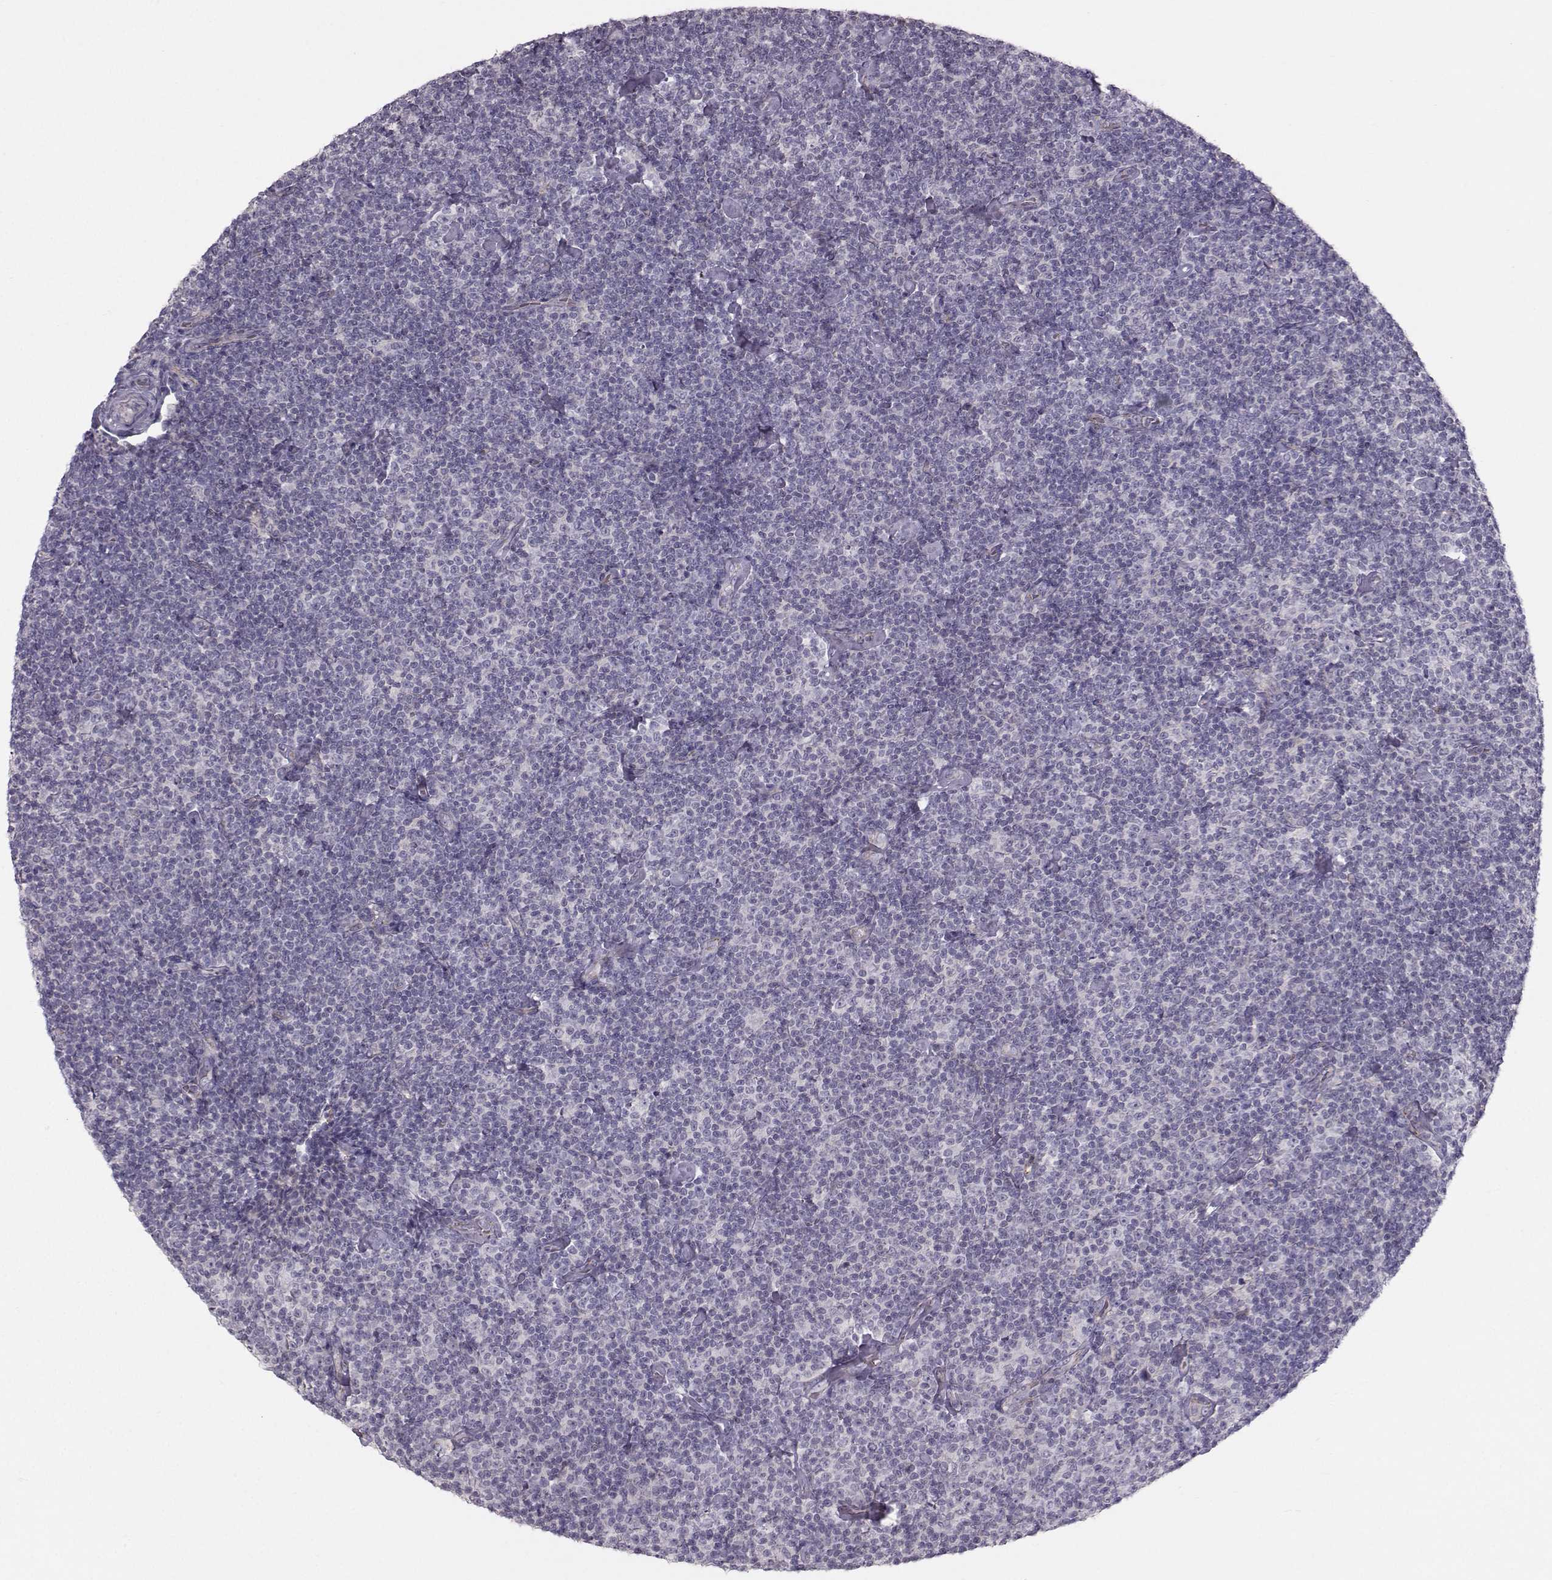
{"staining": {"intensity": "negative", "quantity": "none", "location": "none"}, "tissue": "lymphoma", "cell_type": "Tumor cells", "image_type": "cancer", "snomed": [{"axis": "morphology", "description": "Malignant lymphoma, non-Hodgkin's type, Low grade"}, {"axis": "topography", "description": "Lymph node"}], "caption": "Lymphoma was stained to show a protein in brown. There is no significant expression in tumor cells.", "gene": "MAST1", "patient": {"sex": "male", "age": 81}}